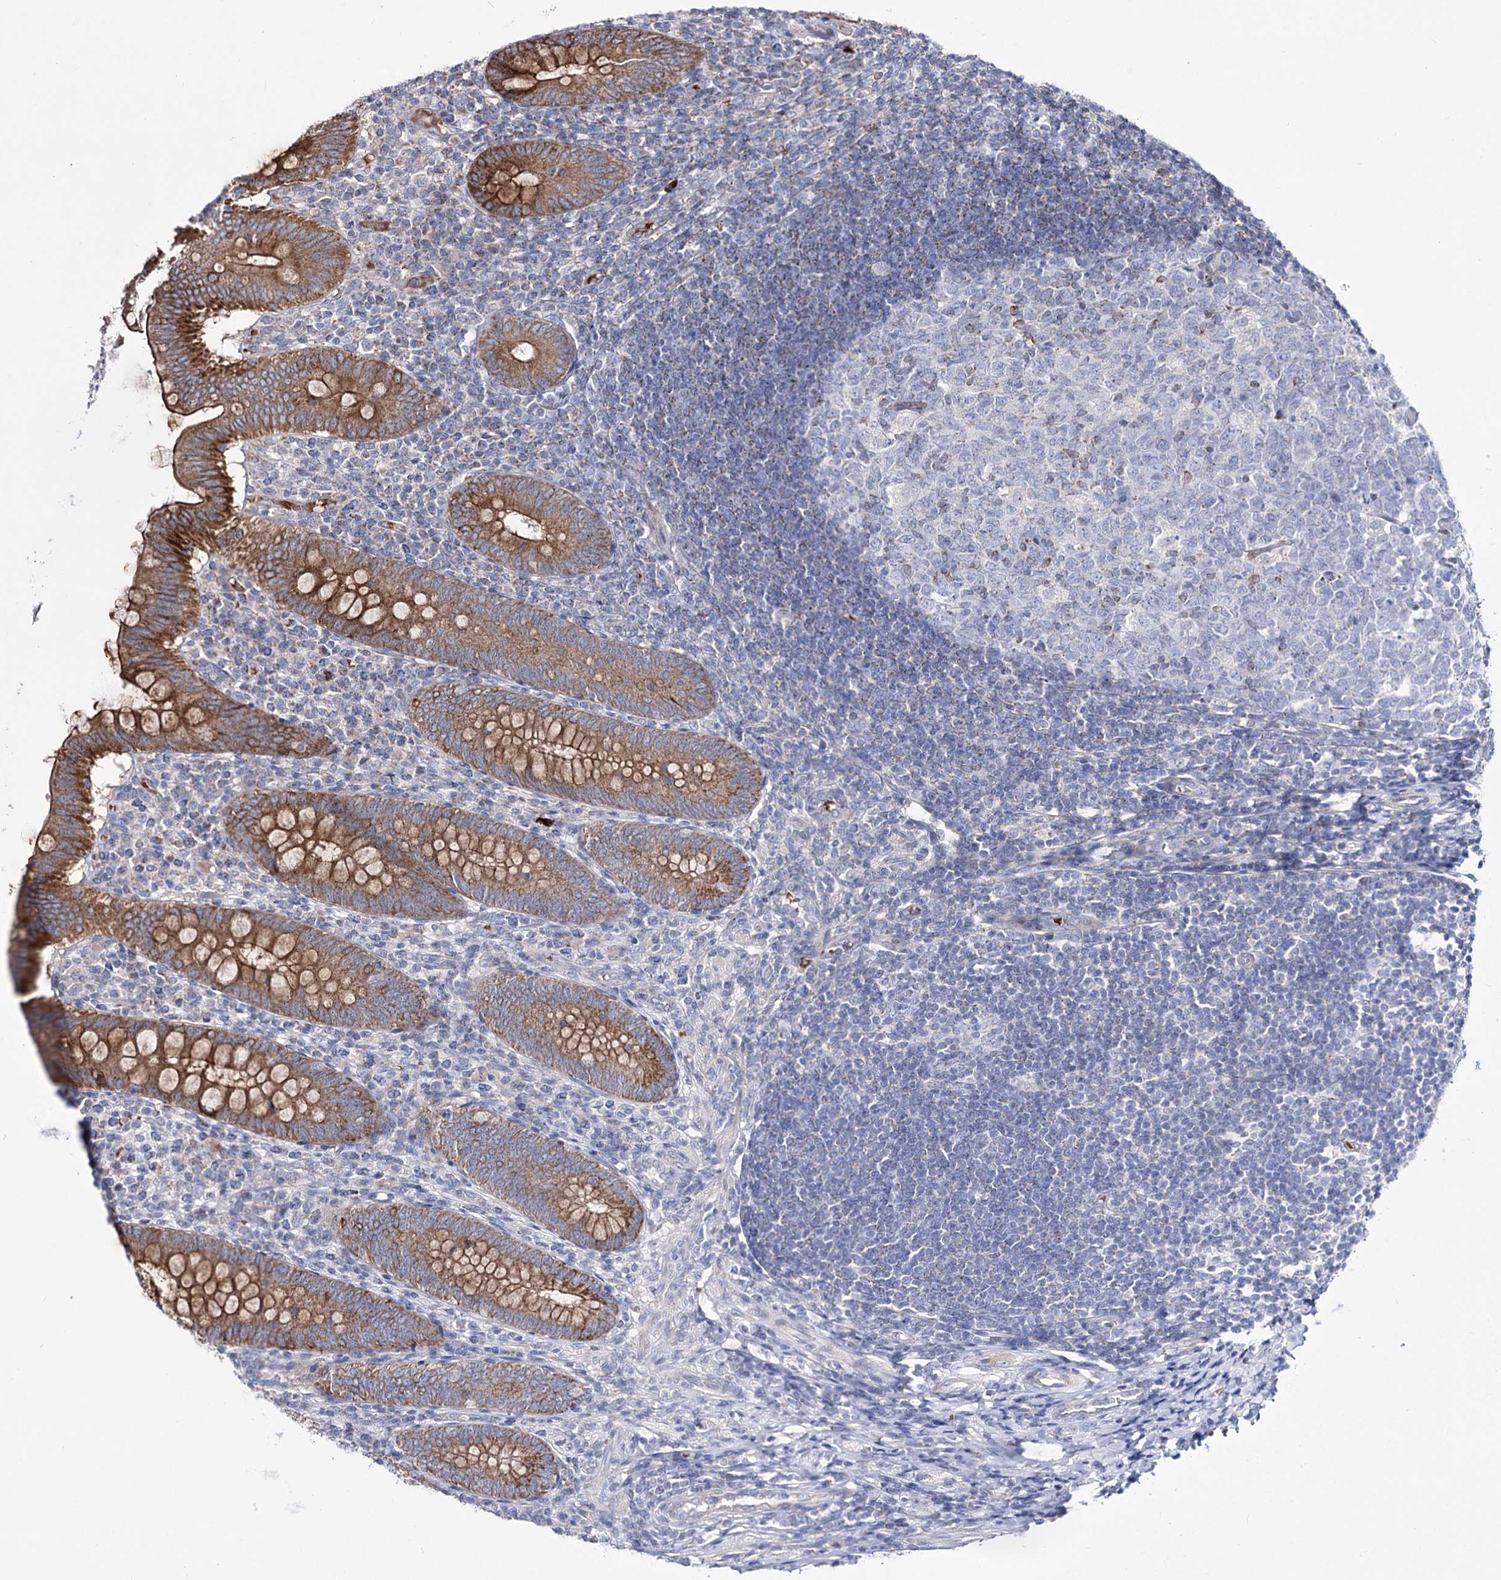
{"staining": {"intensity": "strong", "quantity": ">75%", "location": "cytoplasmic/membranous"}, "tissue": "appendix", "cell_type": "Glandular cells", "image_type": "normal", "snomed": [{"axis": "morphology", "description": "Normal tissue, NOS"}, {"axis": "topography", "description": "Appendix"}], "caption": "Glandular cells exhibit strong cytoplasmic/membranous expression in approximately >75% of cells in unremarkable appendix. The staining is performed using DAB (3,3'-diaminobenzidine) brown chromogen to label protein expression. The nuclei are counter-stained blue using hematoxylin.", "gene": "OSBPL5", "patient": {"sex": "male", "age": 14}}